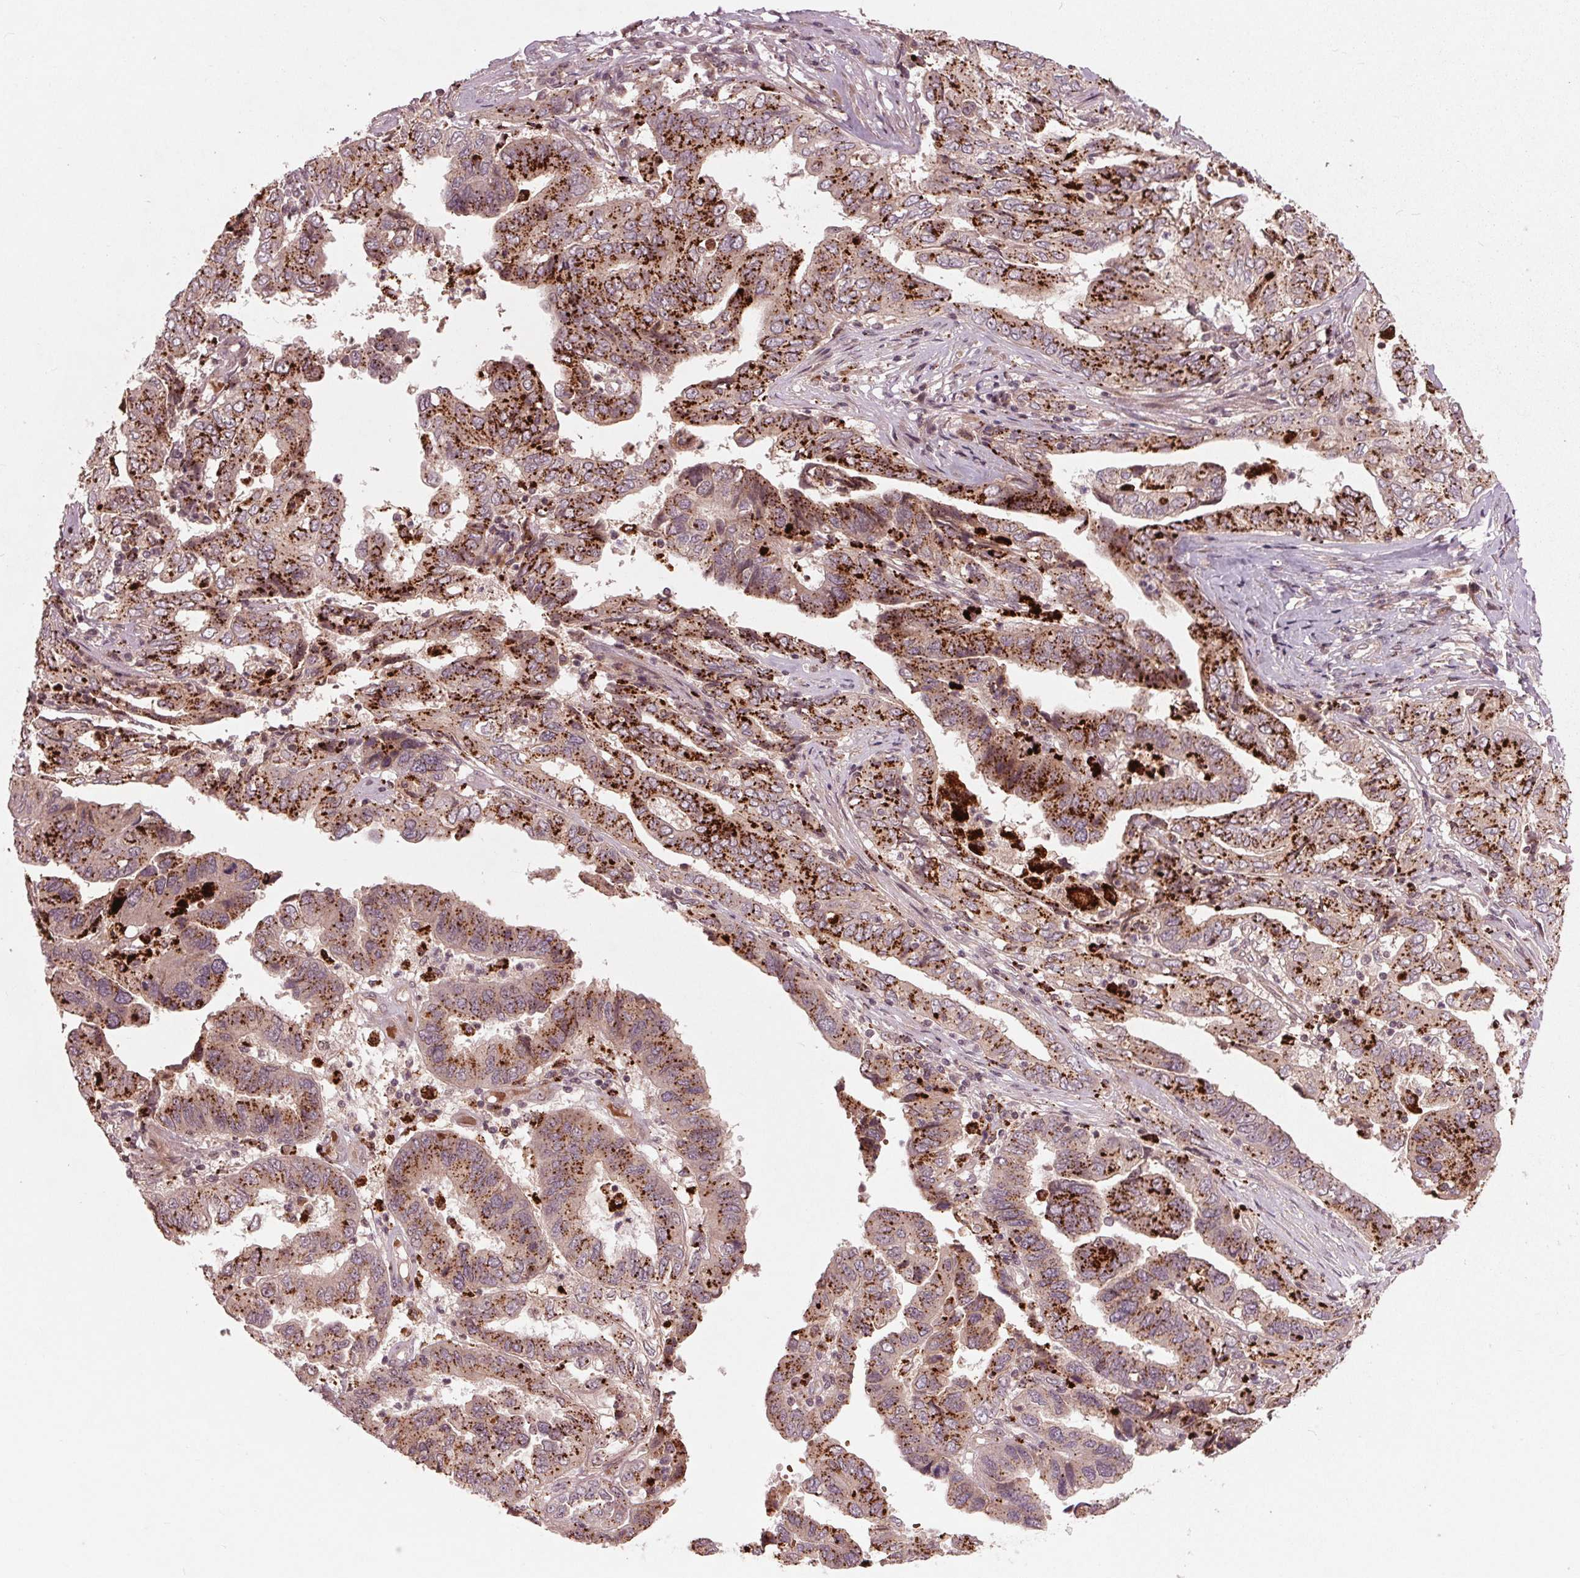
{"staining": {"intensity": "weak", "quantity": ">75%", "location": "cytoplasmic/membranous"}, "tissue": "ovarian cancer", "cell_type": "Tumor cells", "image_type": "cancer", "snomed": [{"axis": "morphology", "description": "Cystadenocarcinoma, serous, NOS"}, {"axis": "topography", "description": "Ovary"}], "caption": "Ovarian cancer (serous cystadenocarcinoma) tissue demonstrates weak cytoplasmic/membranous expression in about >75% of tumor cells", "gene": "CDKL4", "patient": {"sex": "female", "age": 79}}